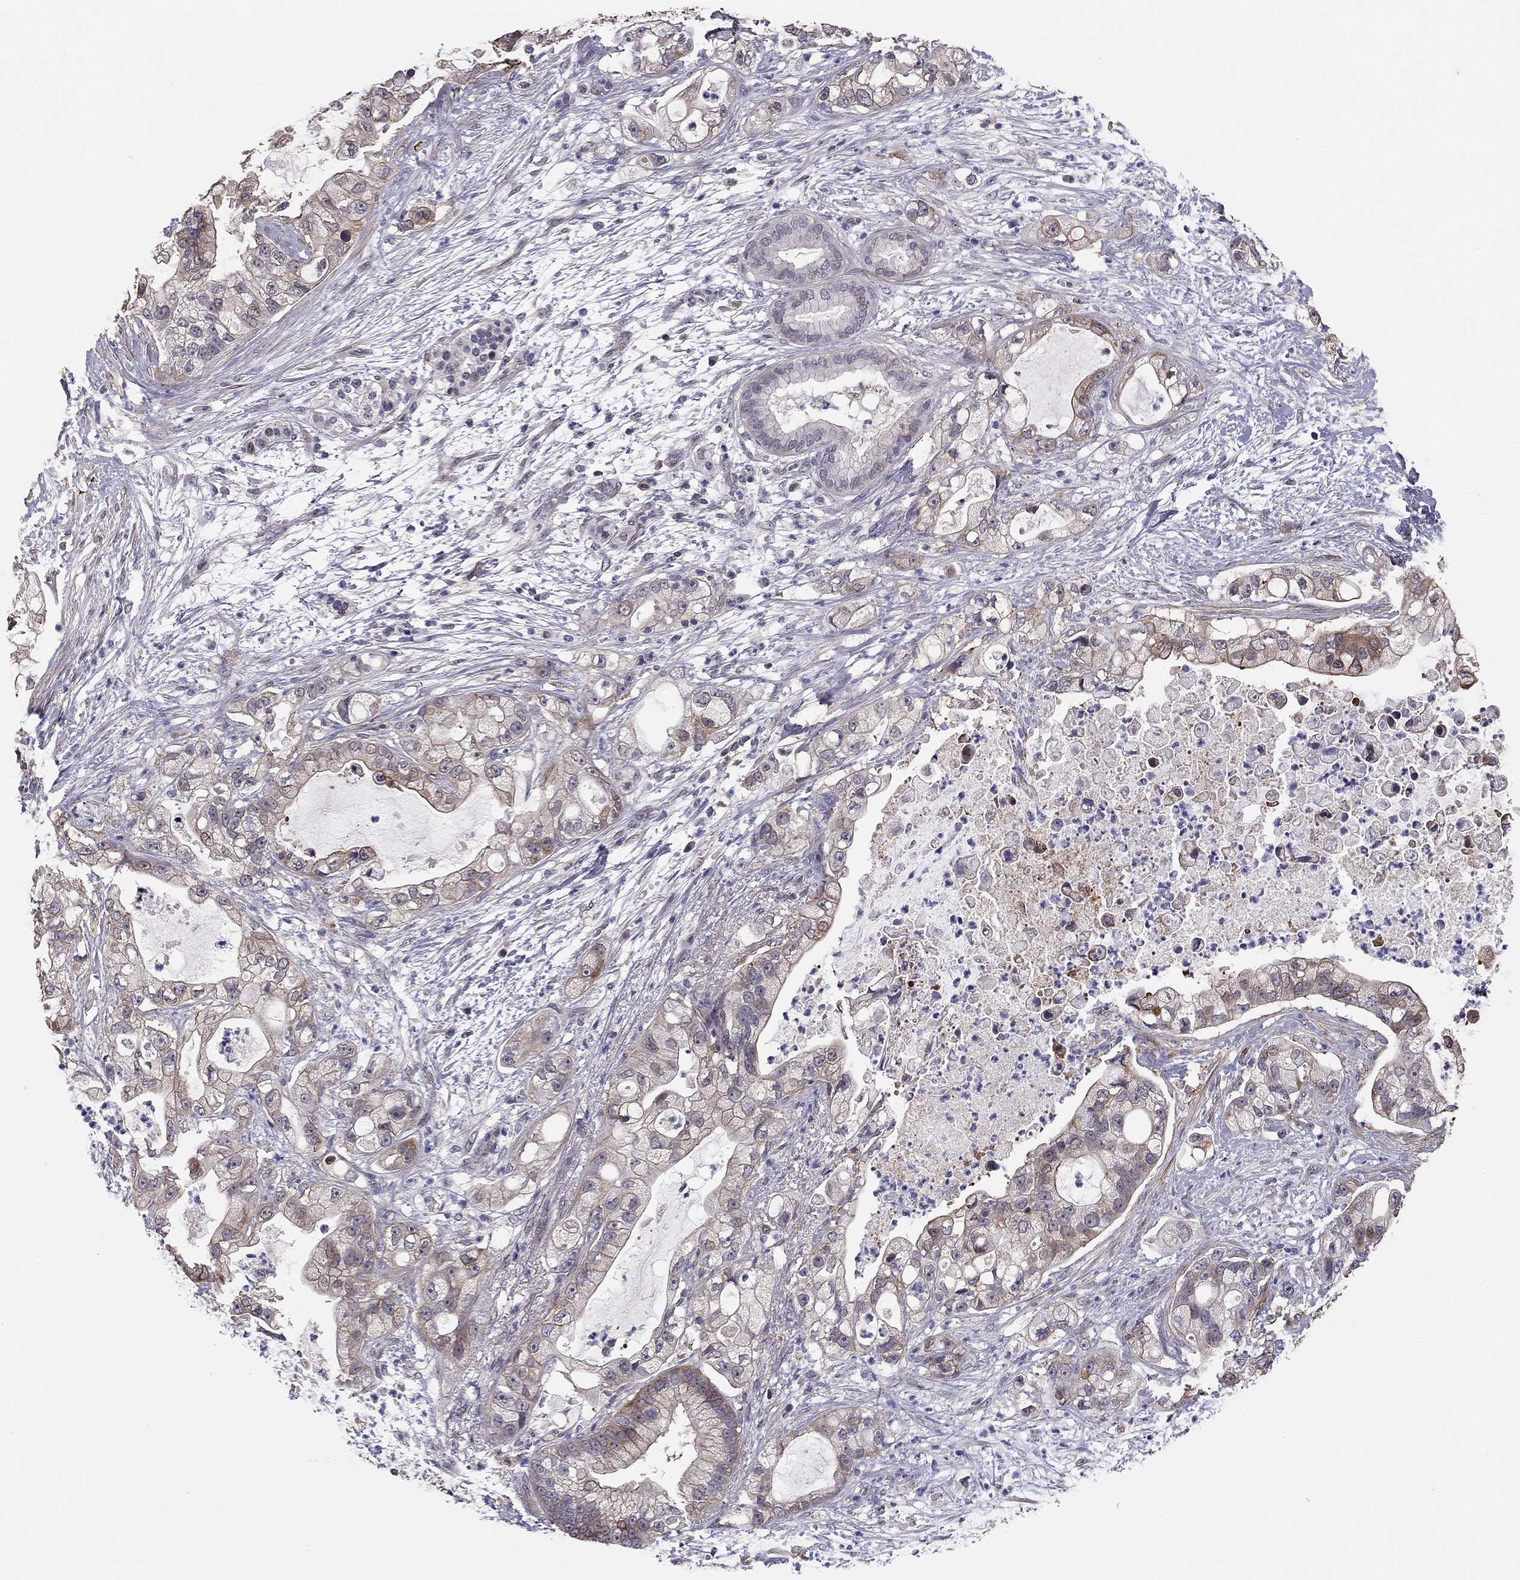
{"staining": {"intensity": "moderate", "quantity": "25%-75%", "location": "cytoplasmic/membranous"}, "tissue": "pancreatic cancer", "cell_type": "Tumor cells", "image_type": "cancer", "snomed": [{"axis": "morphology", "description": "Adenocarcinoma, NOS"}, {"axis": "topography", "description": "Pancreas"}], "caption": "A micrograph of adenocarcinoma (pancreatic) stained for a protein reveals moderate cytoplasmic/membranous brown staining in tumor cells.", "gene": "GJB4", "patient": {"sex": "female", "age": 69}}